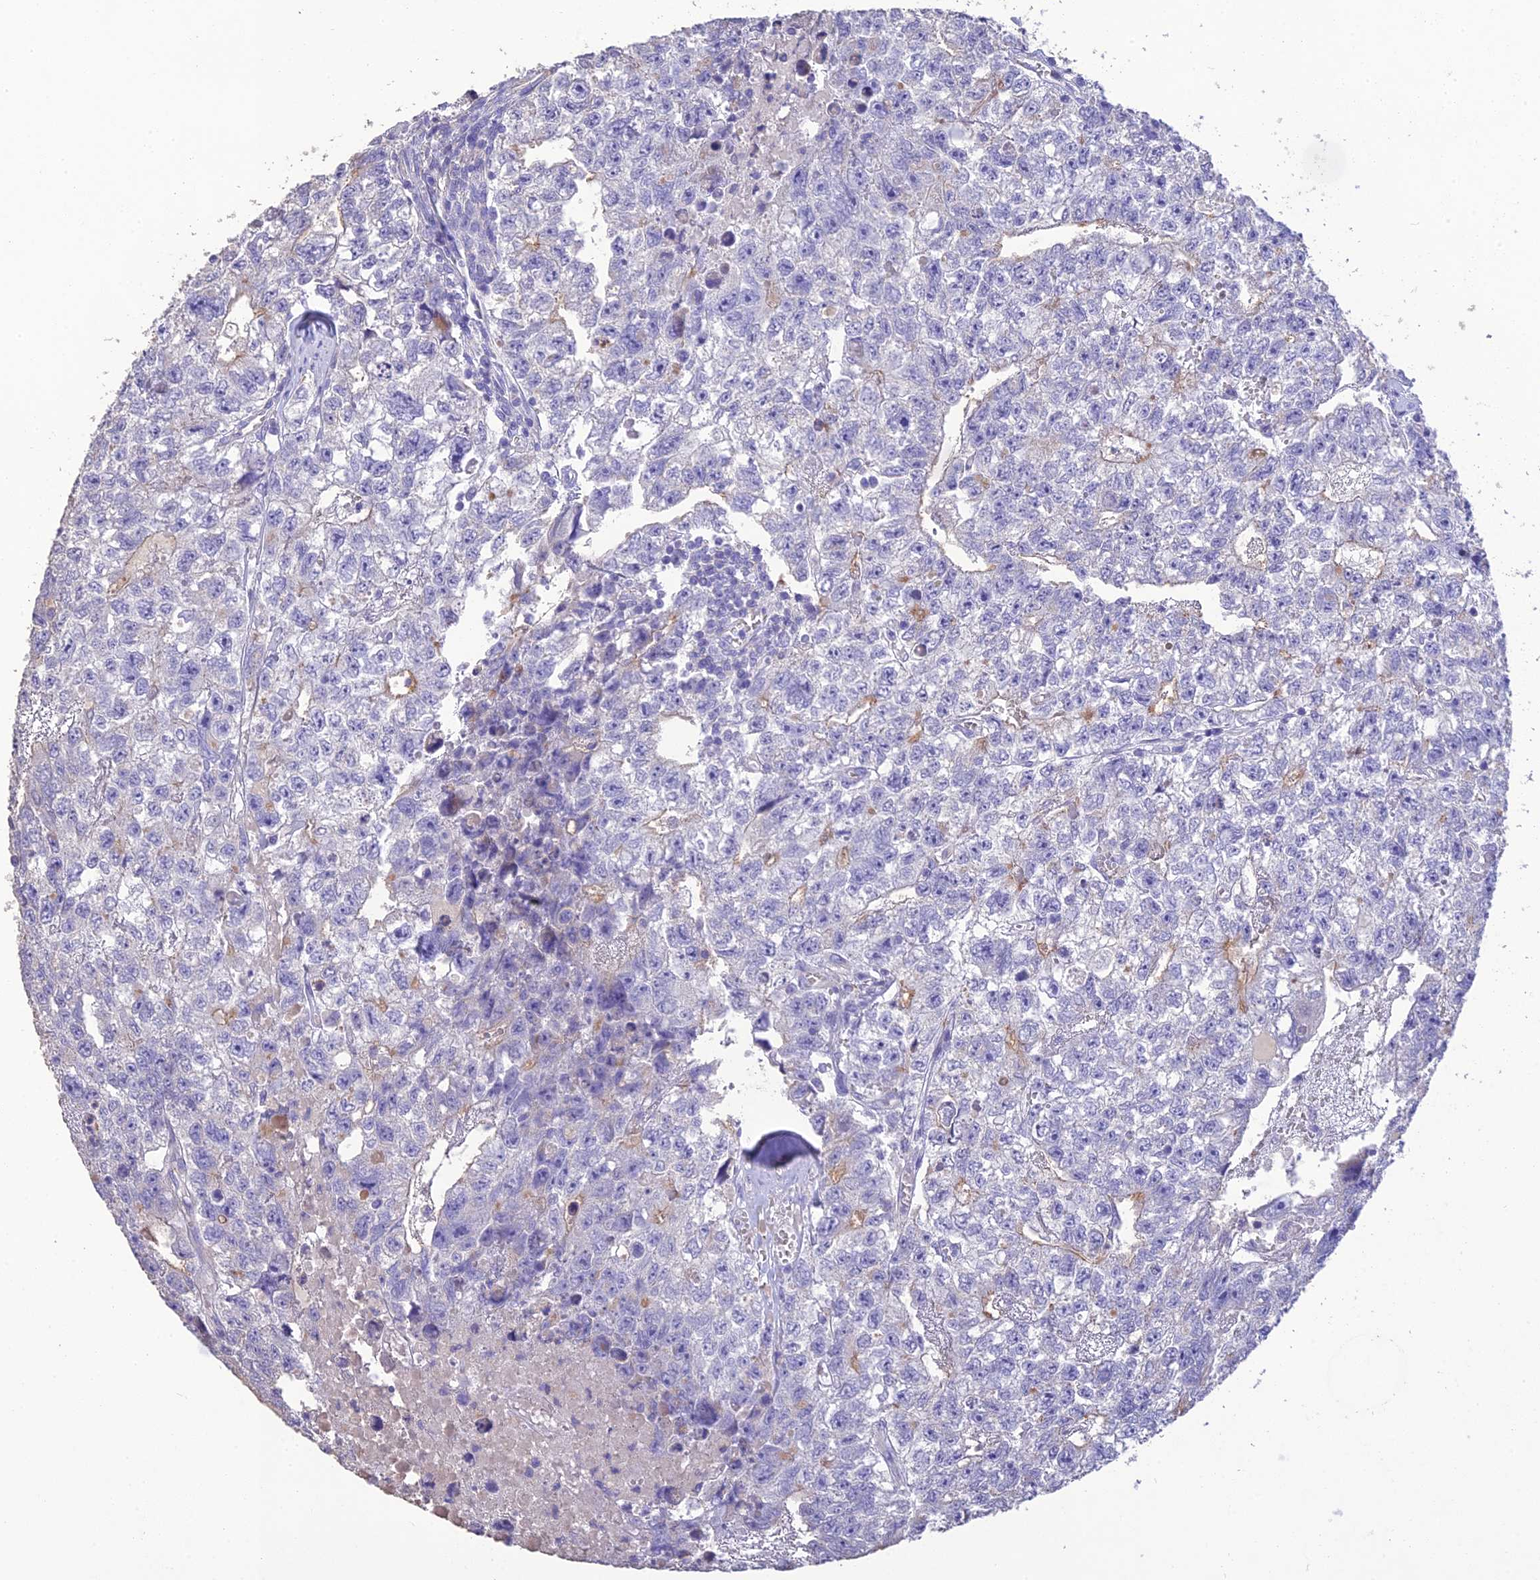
{"staining": {"intensity": "negative", "quantity": "none", "location": "none"}, "tissue": "testis cancer", "cell_type": "Tumor cells", "image_type": "cancer", "snomed": [{"axis": "morphology", "description": "Carcinoma, Embryonal, NOS"}, {"axis": "topography", "description": "Testis"}], "caption": "Immunohistochemistry photomicrograph of embryonal carcinoma (testis) stained for a protein (brown), which shows no staining in tumor cells.", "gene": "HSD17B2", "patient": {"sex": "male", "age": 26}}